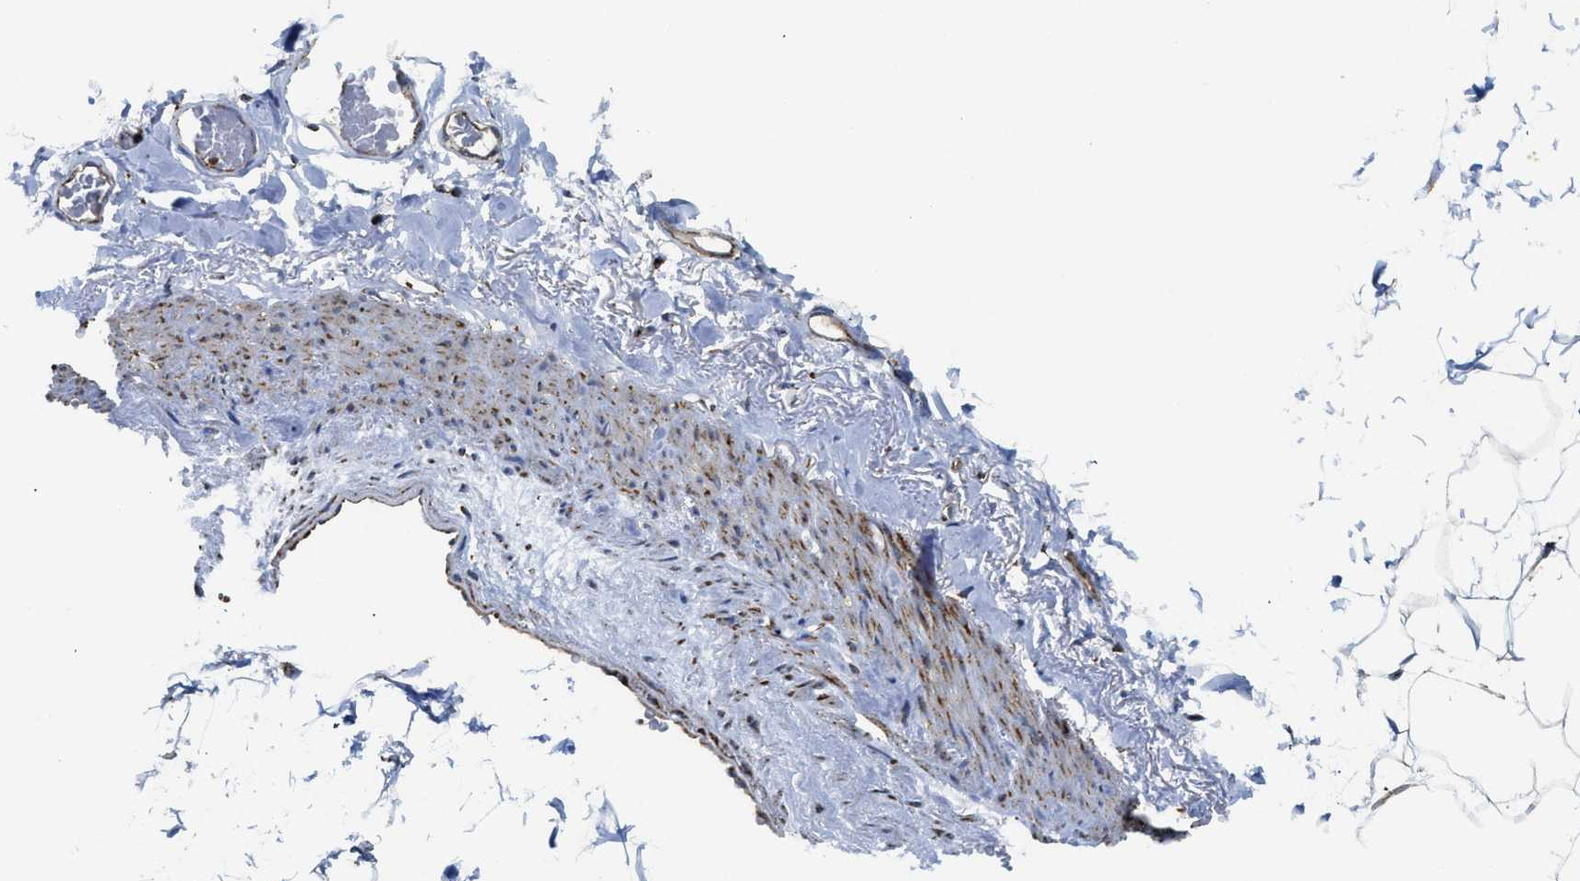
{"staining": {"intensity": "negative", "quantity": "none", "location": "none"}, "tissue": "adipose tissue", "cell_type": "Adipocytes", "image_type": "normal", "snomed": [{"axis": "morphology", "description": "Normal tissue, NOS"}, {"axis": "topography", "description": "Breast"}, {"axis": "topography", "description": "Soft tissue"}], "caption": "This is an IHC micrograph of normal adipose tissue. There is no expression in adipocytes.", "gene": "SQOR", "patient": {"sex": "female", "age": 75}}